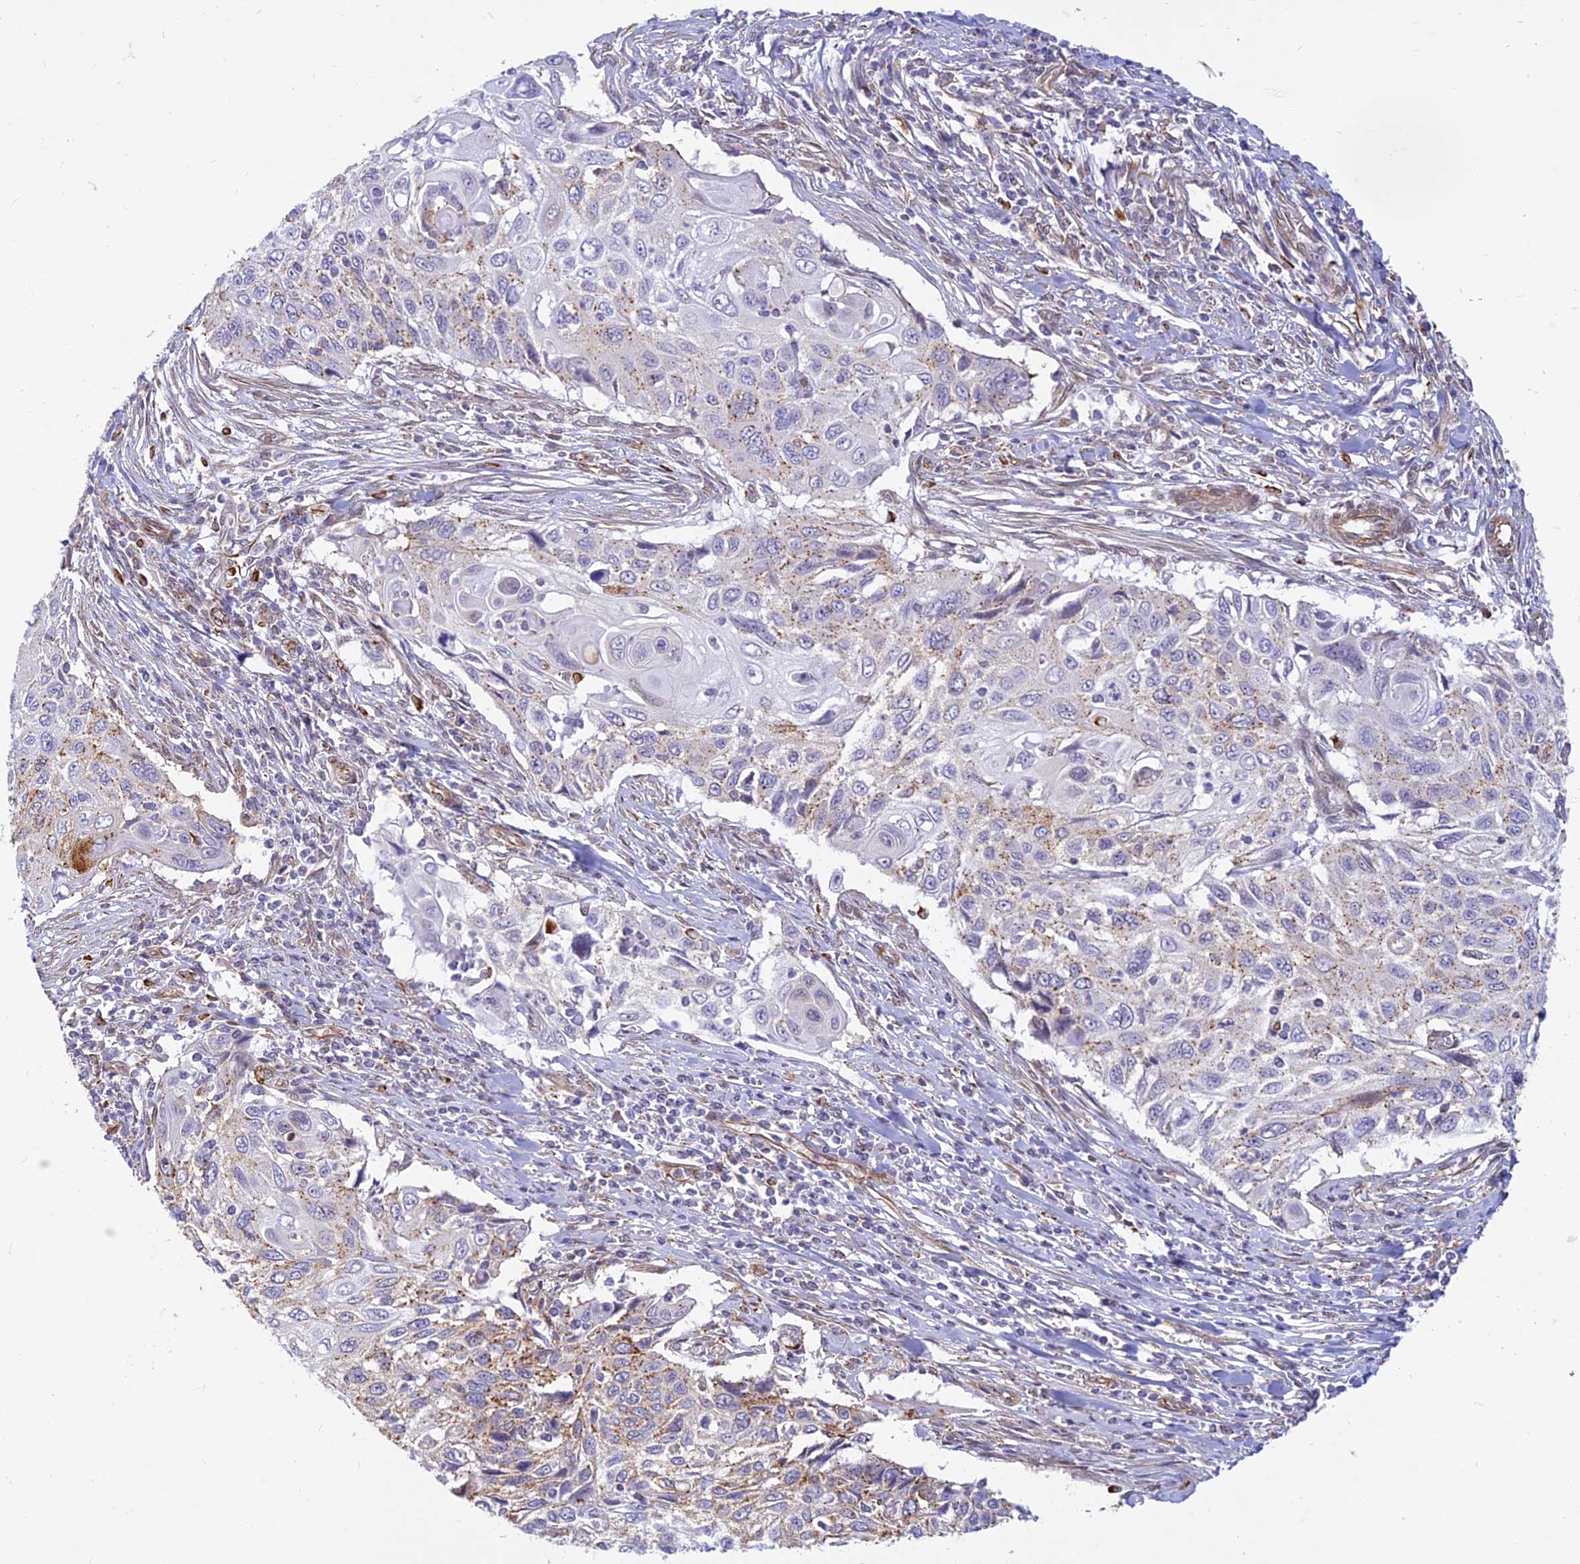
{"staining": {"intensity": "moderate", "quantity": "<25%", "location": "cytoplasmic/membranous"}, "tissue": "cervical cancer", "cell_type": "Tumor cells", "image_type": "cancer", "snomed": [{"axis": "morphology", "description": "Squamous cell carcinoma, NOS"}, {"axis": "topography", "description": "Cervix"}], "caption": "Squamous cell carcinoma (cervical) tissue demonstrates moderate cytoplasmic/membranous staining in about <25% of tumor cells (brown staining indicates protein expression, while blue staining denotes nuclei).", "gene": "SAPCD2", "patient": {"sex": "female", "age": 70}}